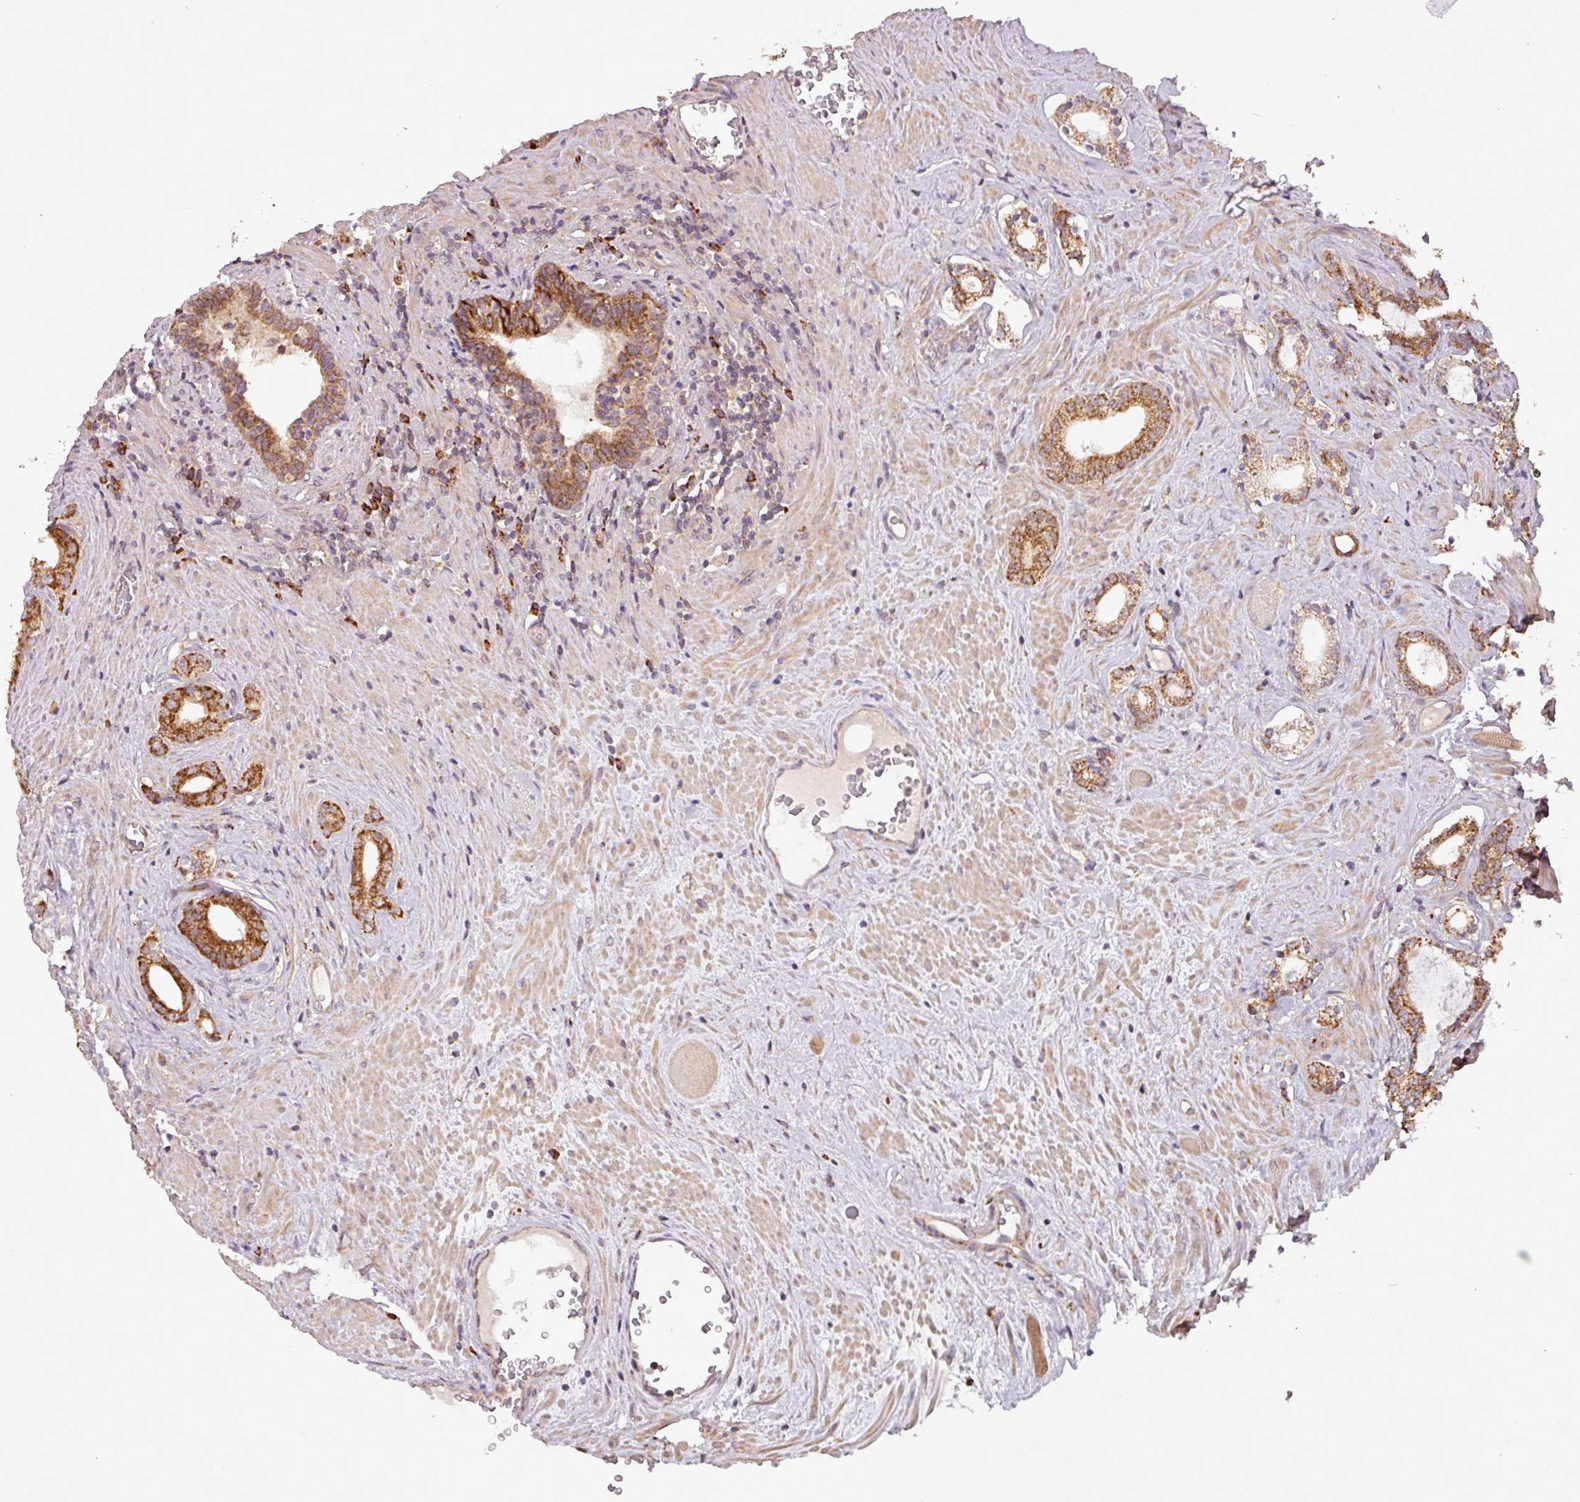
{"staining": {"intensity": "strong", "quantity": ">75%", "location": "cytoplasmic/membranous"}, "tissue": "prostate cancer", "cell_type": "Tumor cells", "image_type": "cancer", "snomed": [{"axis": "morphology", "description": "Adenocarcinoma, Low grade"}, {"axis": "topography", "description": "Prostate"}], "caption": "A high amount of strong cytoplasmic/membranous positivity is identified in approximately >75% of tumor cells in prostate adenocarcinoma (low-grade) tissue.", "gene": "MCTP2", "patient": {"sex": "male", "age": 71}}